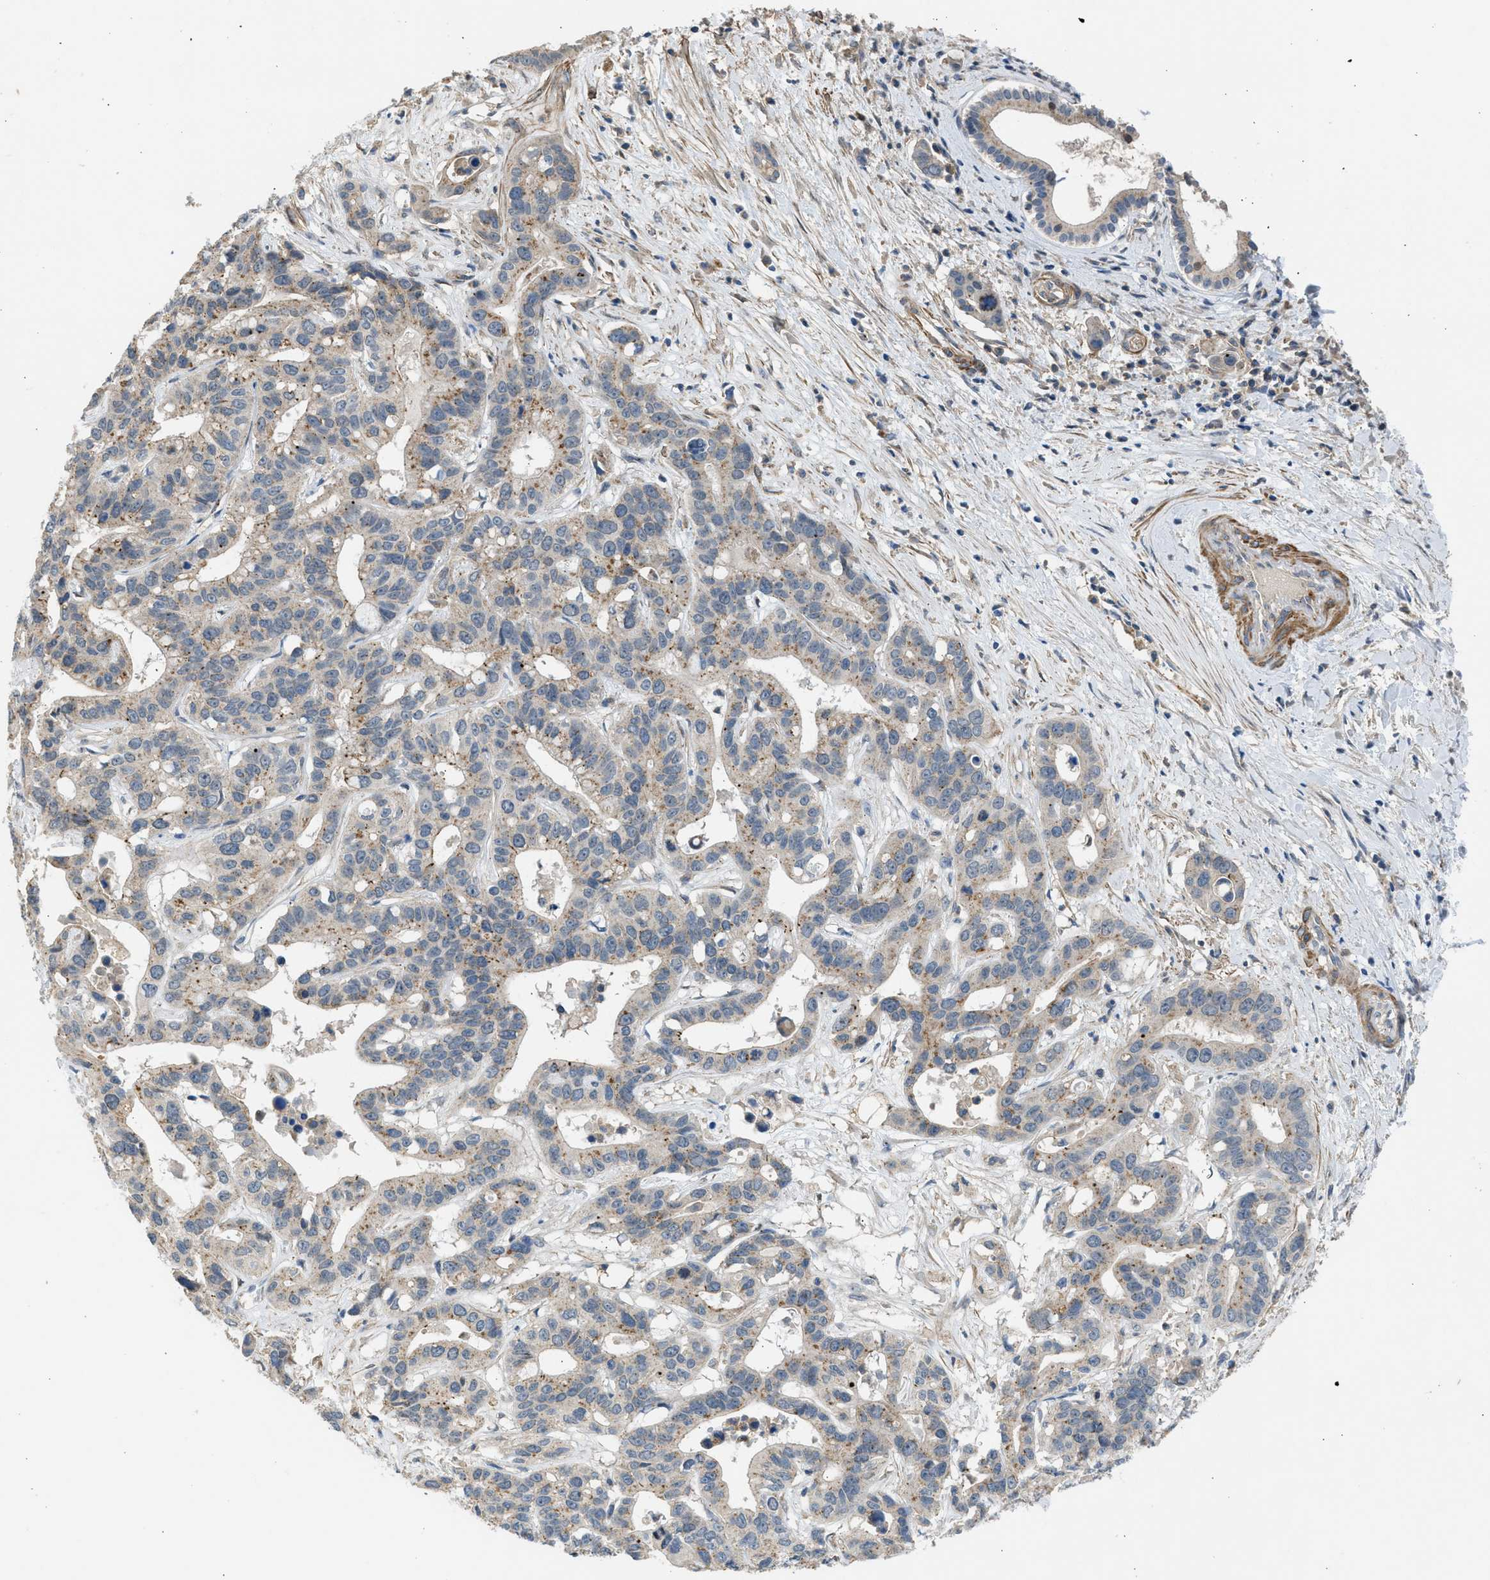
{"staining": {"intensity": "weak", "quantity": "25%-75%", "location": "cytoplasmic/membranous"}, "tissue": "liver cancer", "cell_type": "Tumor cells", "image_type": "cancer", "snomed": [{"axis": "morphology", "description": "Cholangiocarcinoma"}, {"axis": "topography", "description": "Liver"}], "caption": "Brown immunohistochemical staining in human cholangiocarcinoma (liver) reveals weak cytoplasmic/membranous staining in approximately 25%-75% of tumor cells.", "gene": "PCNX3", "patient": {"sex": "female", "age": 65}}